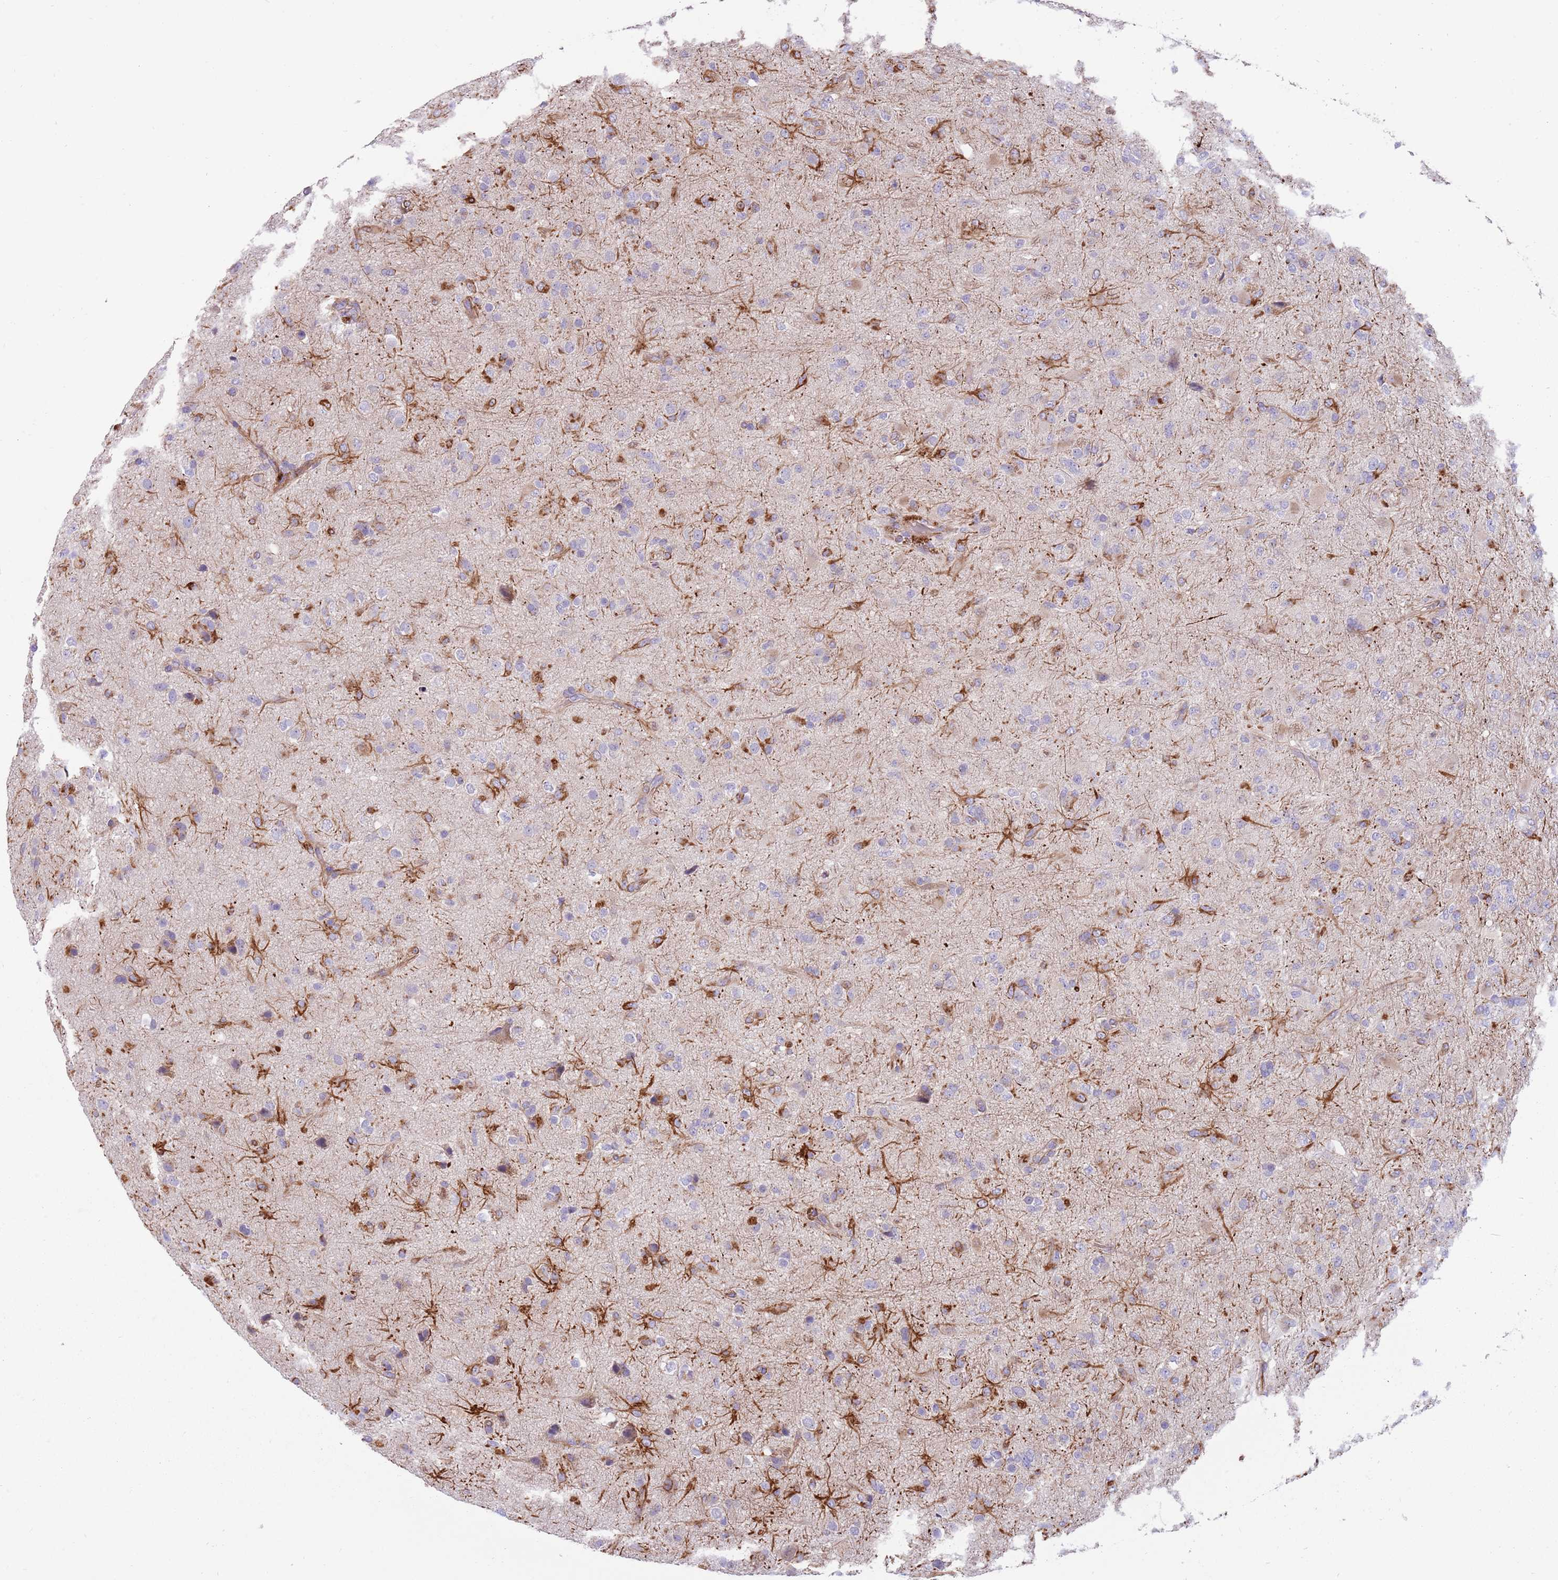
{"staining": {"intensity": "strong", "quantity": "<25%", "location": "cytoplasmic/membranous"}, "tissue": "glioma", "cell_type": "Tumor cells", "image_type": "cancer", "snomed": [{"axis": "morphology", "description": "Glioma, malignant, Low grade"}, {"axis": "topography", "description": "Brain"}], "caption": "Low-grade glioma (malignant) was stained to show a protein in brown. There is medium levels of strong cytoplasmic/membranous staining in approximately <25% of tumor cells.", "gene": "MOGAT1", "patient": {"sex": "male", "age": 65}}